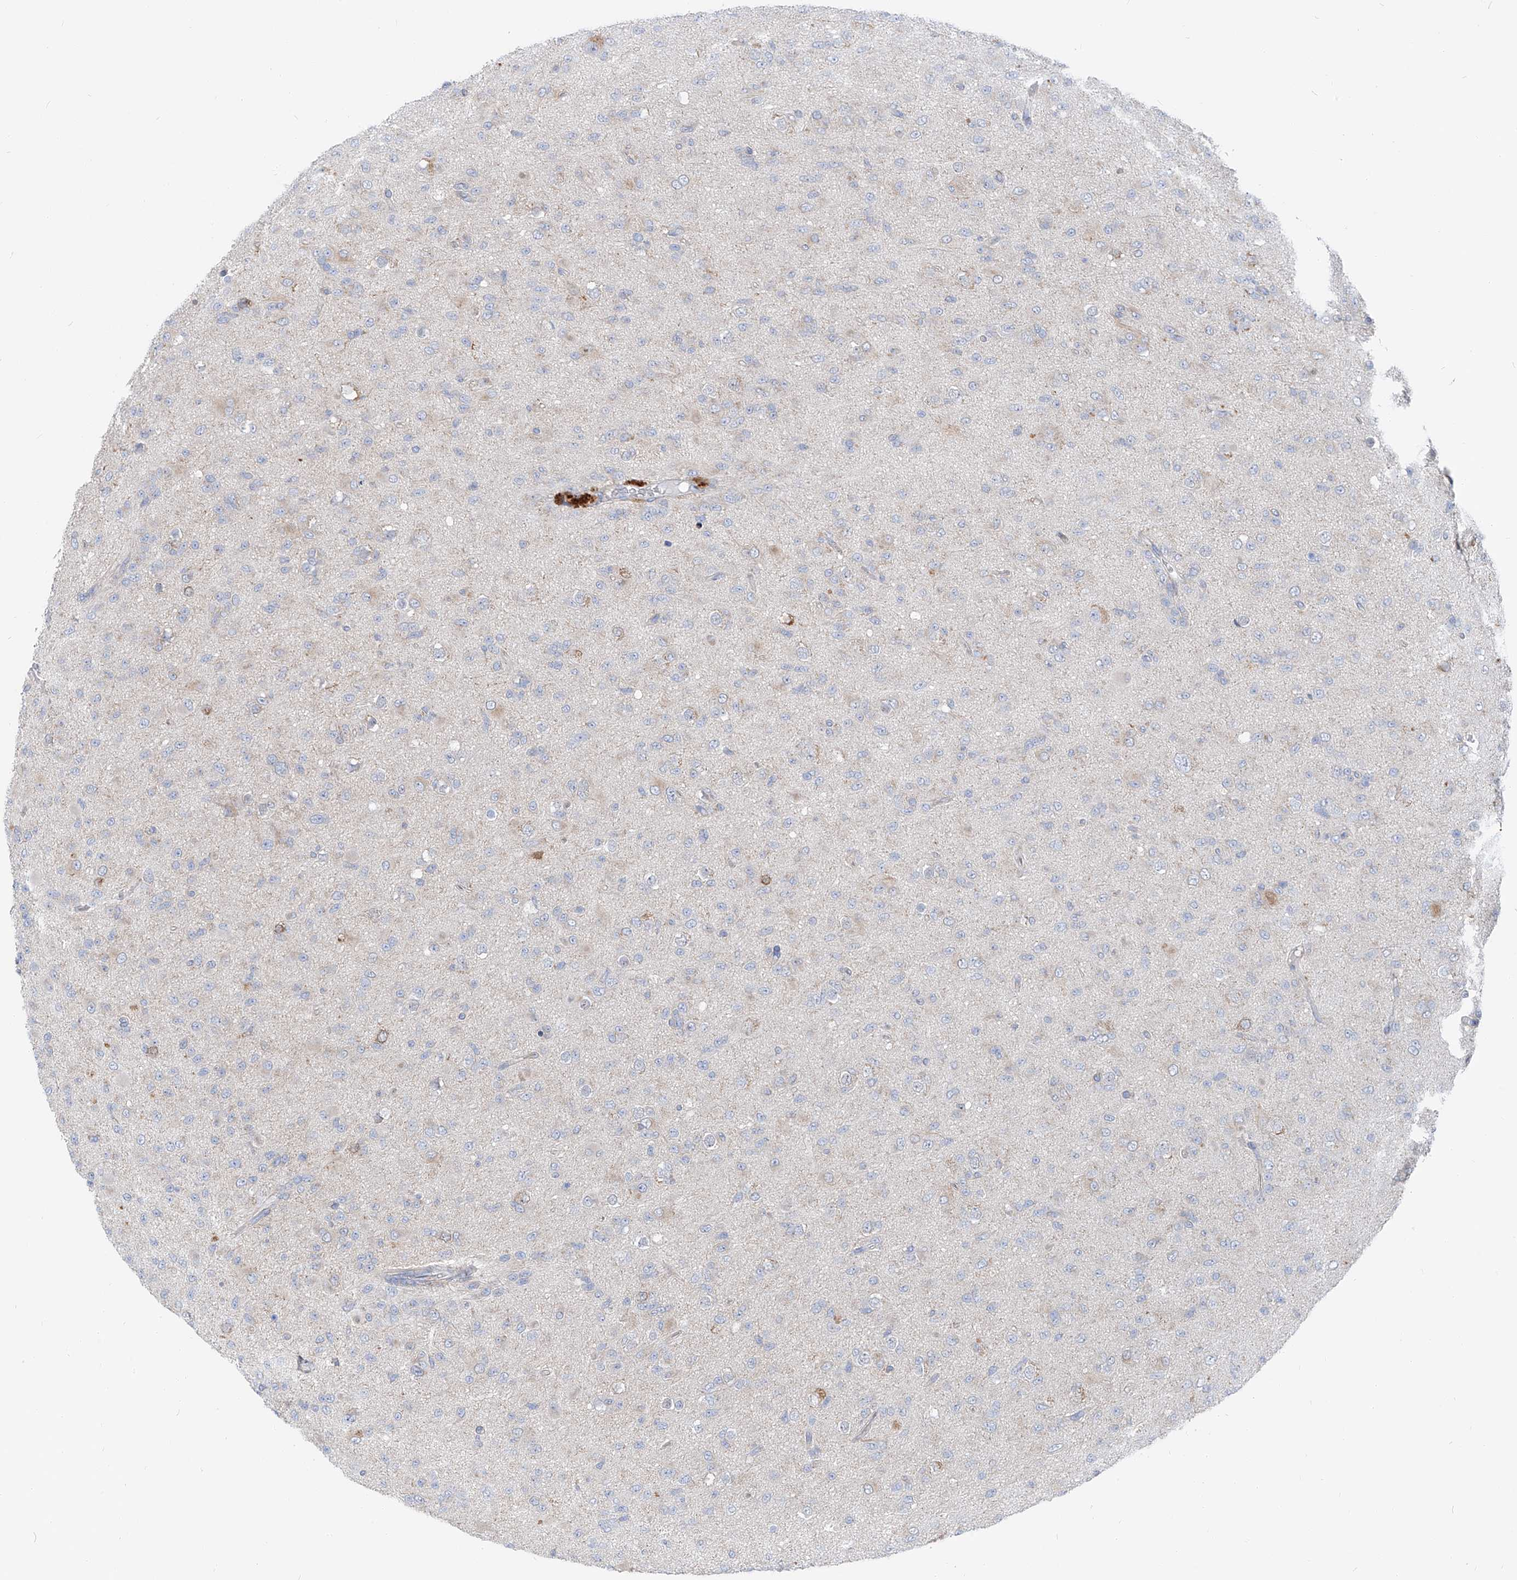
{"staining": {"intensity": "negative", "quantity": "none", "location": "none"}, "tissue": "glioma", "cell_type": "Tumor cells", "image_type": "cancer", "snomed": [{"axis": "morphology", "description": "Glioma, malignant, Low grade"}, {"axis": "topography", "description": "Brain"}], "caption": "Immunohistochemistry image of human low-grade glioma (malignant) stained for a protein (brown), which exhibits no staining in tumor cells.", "gene": "UFL1", "patient": {"sex": "male", "age": 65}}